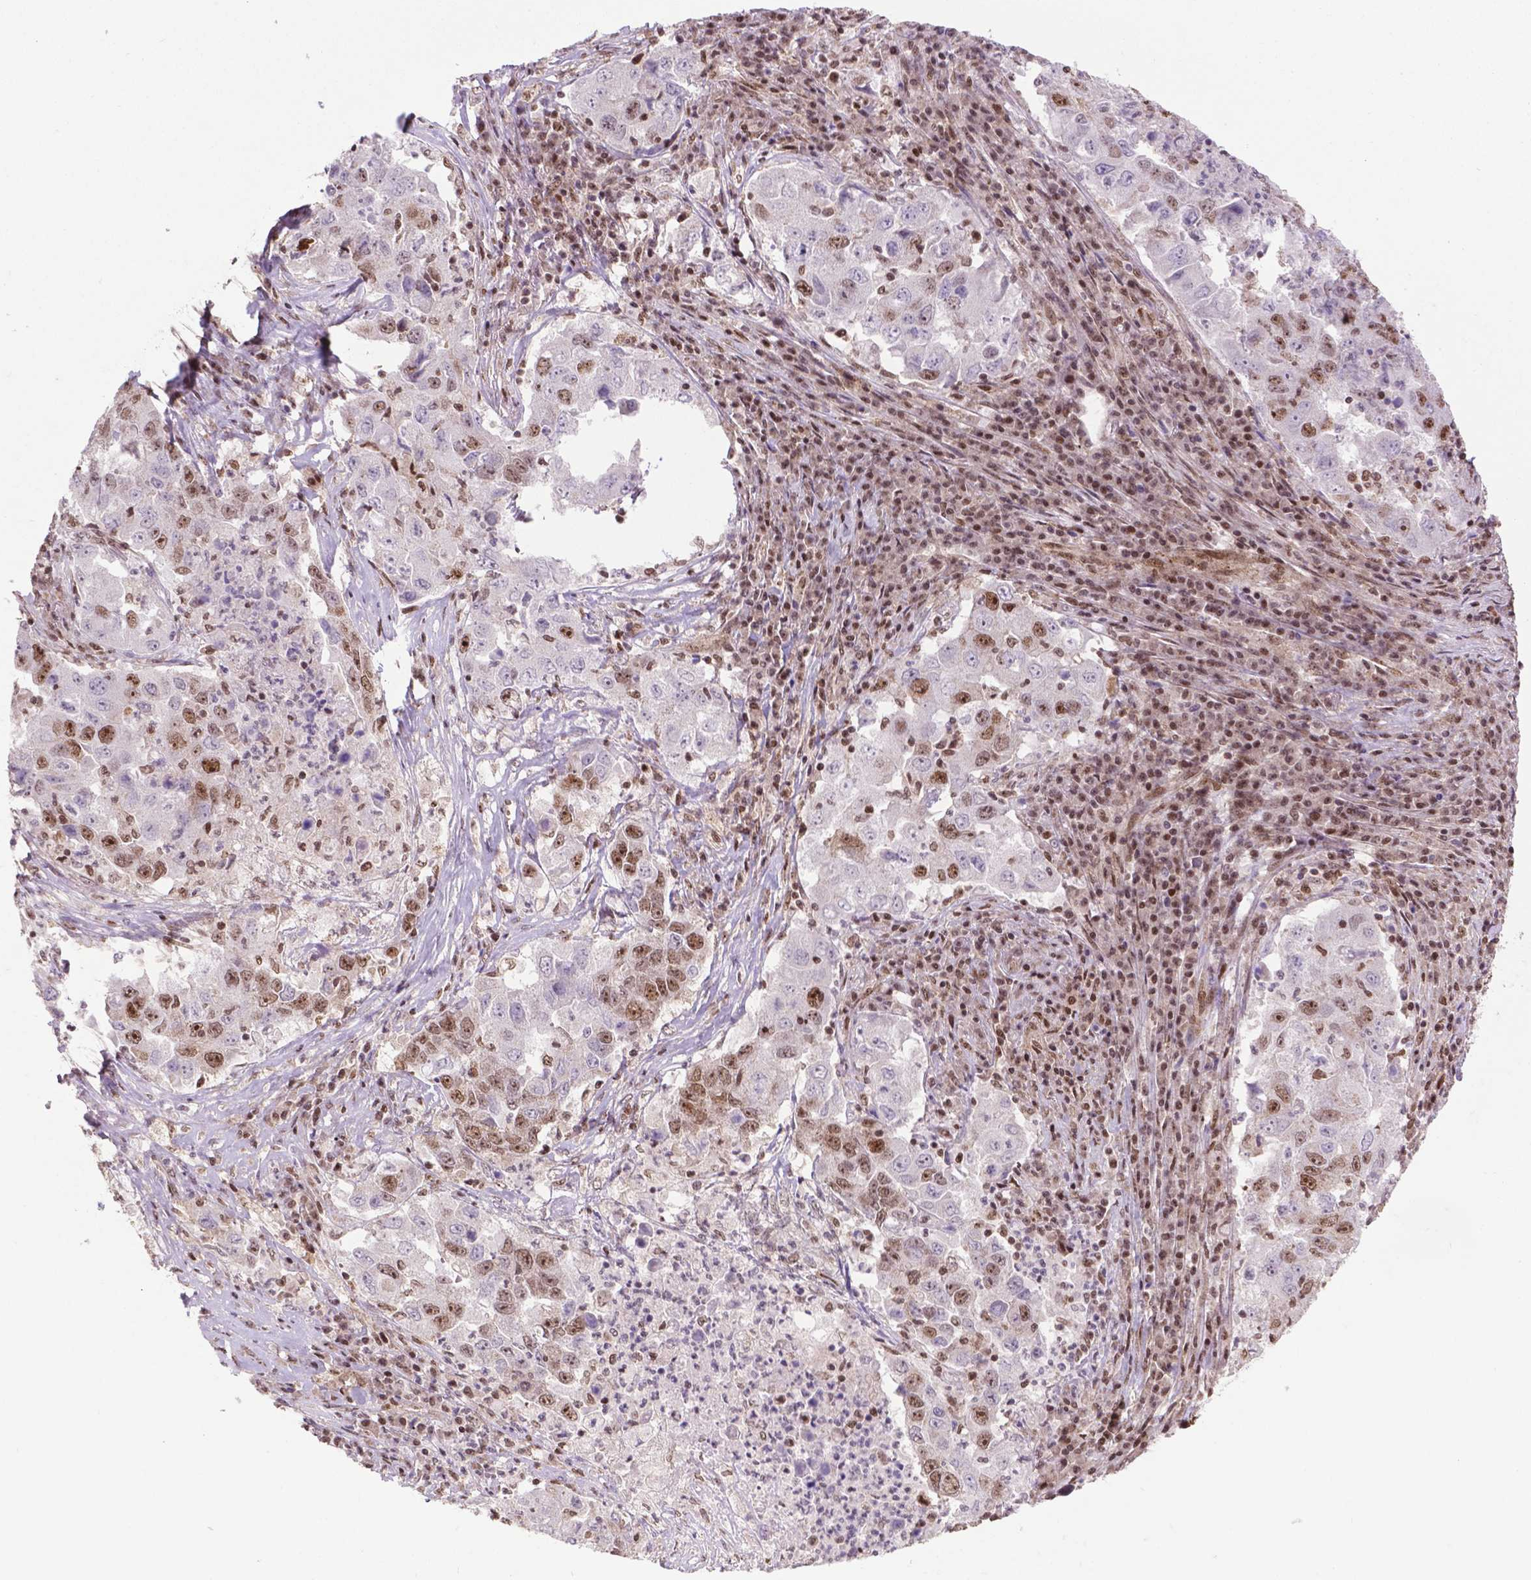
{"staining": {"intensity": "moderate", "quantity": "25%-75%", "location": "nuclear"}, "tissue": "lung cancer", "cell_type": "Tumor cells", "image_type": "cancer", "snomed": [{"axis": "morphology", "description": "Adenocarcinoma, NOS"}, {"axis": "topography", "description": "Lung"}], "caption": "An immunohistochemistry histopathology image of tumor tissue is shown. Protein staining in brown shows moderate nuclear positivity in lung cancer within tumor cells. (DAB (3,3'-diaminobenzidine) = brown stain, brightfield microscopy at high magnification).", "gene": "CSNK2A1", "patient": {"sex": "male", "age": 73}}